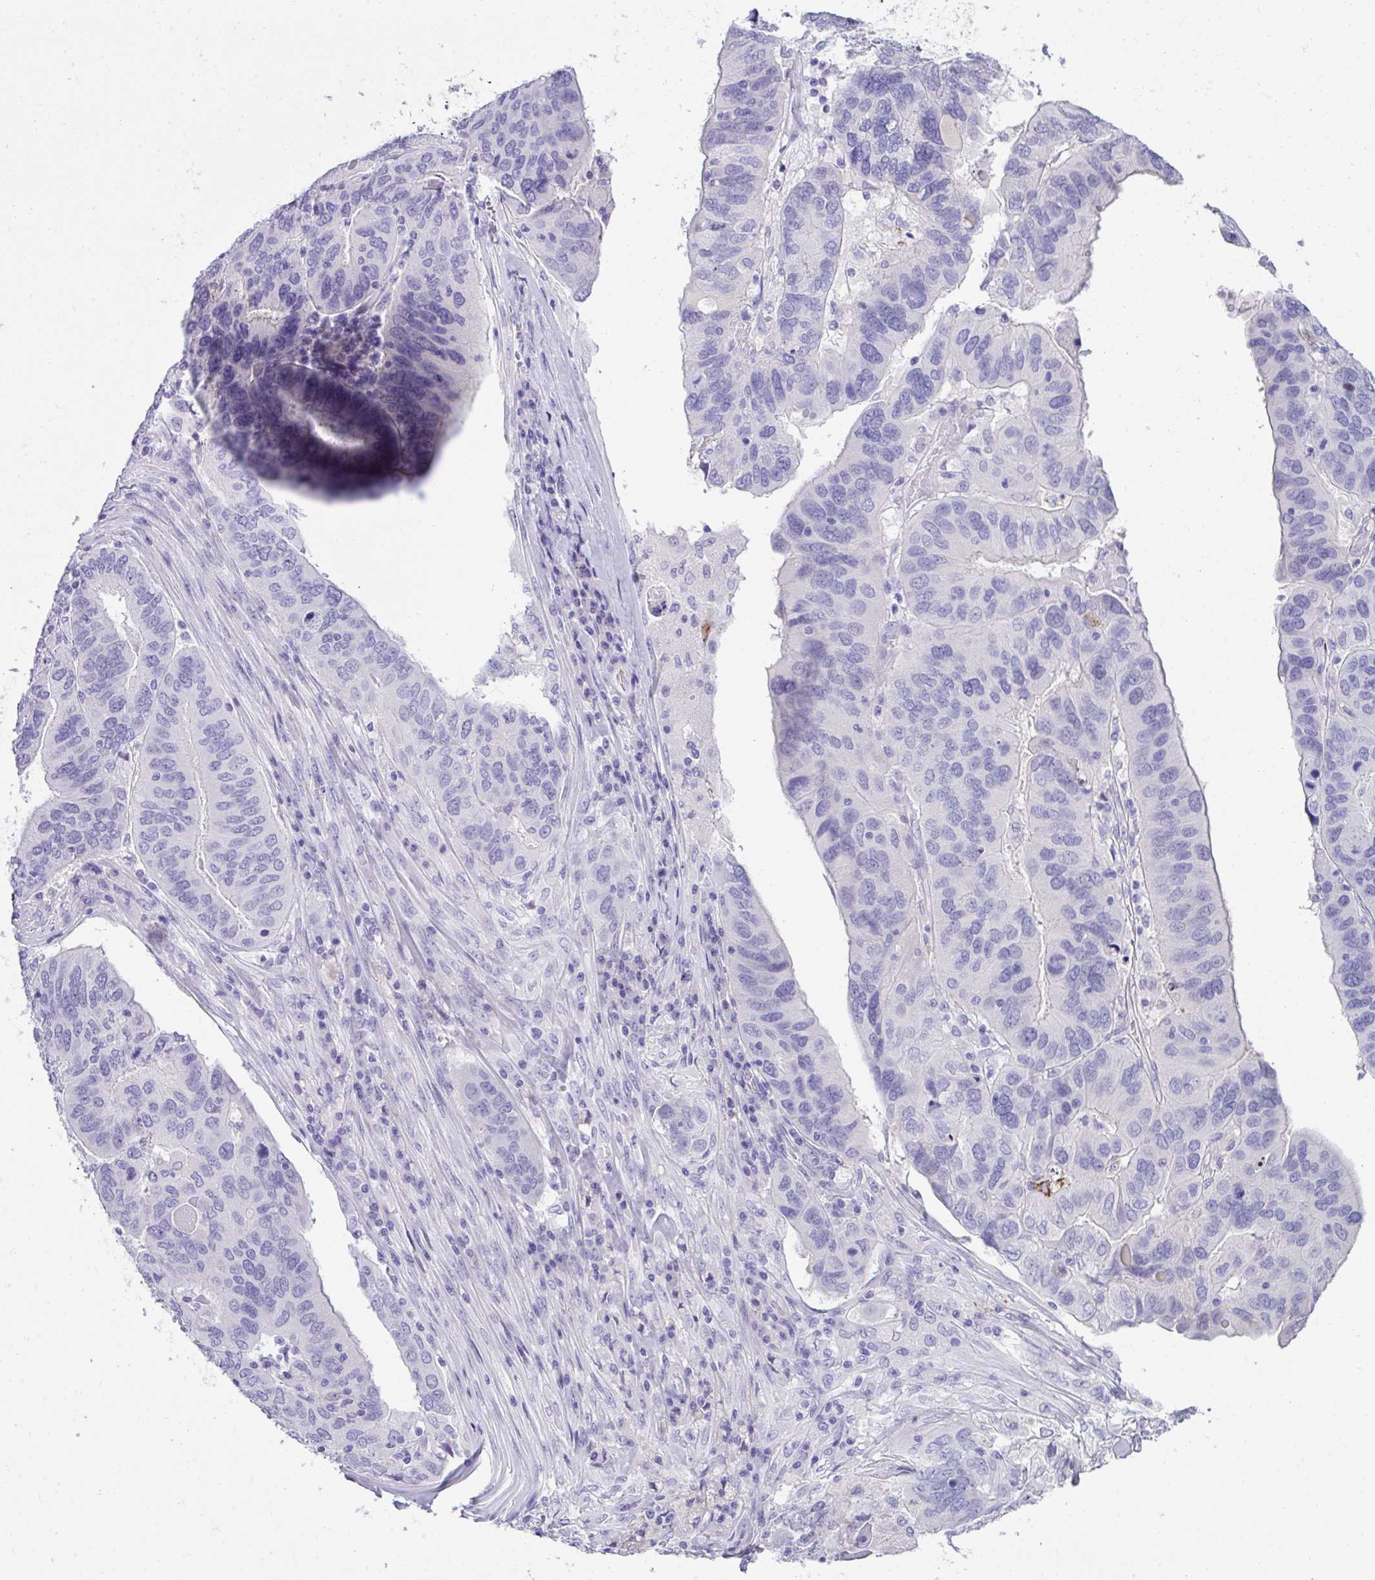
{"staining": {"intensity": "negative", "quantity": "none", "location": "none"}, "tissue": "ovarian cancer", "cell_type": "Tumor cells", "image_type": "cancer", "snomed": [{"axis": "morphology", "description": "Cystadenocarcinoma, serous, NOS"}, {"axis": "topography", "description": "Ovary"}], "caption": "Immunohistochemical staining of human ovarian cancer (serous cystadenocarcinoma) demonstrates no significant expression in tumor cells.", "gene": "TMCO5A", "patient": {"sex": "female", "age": 79}}